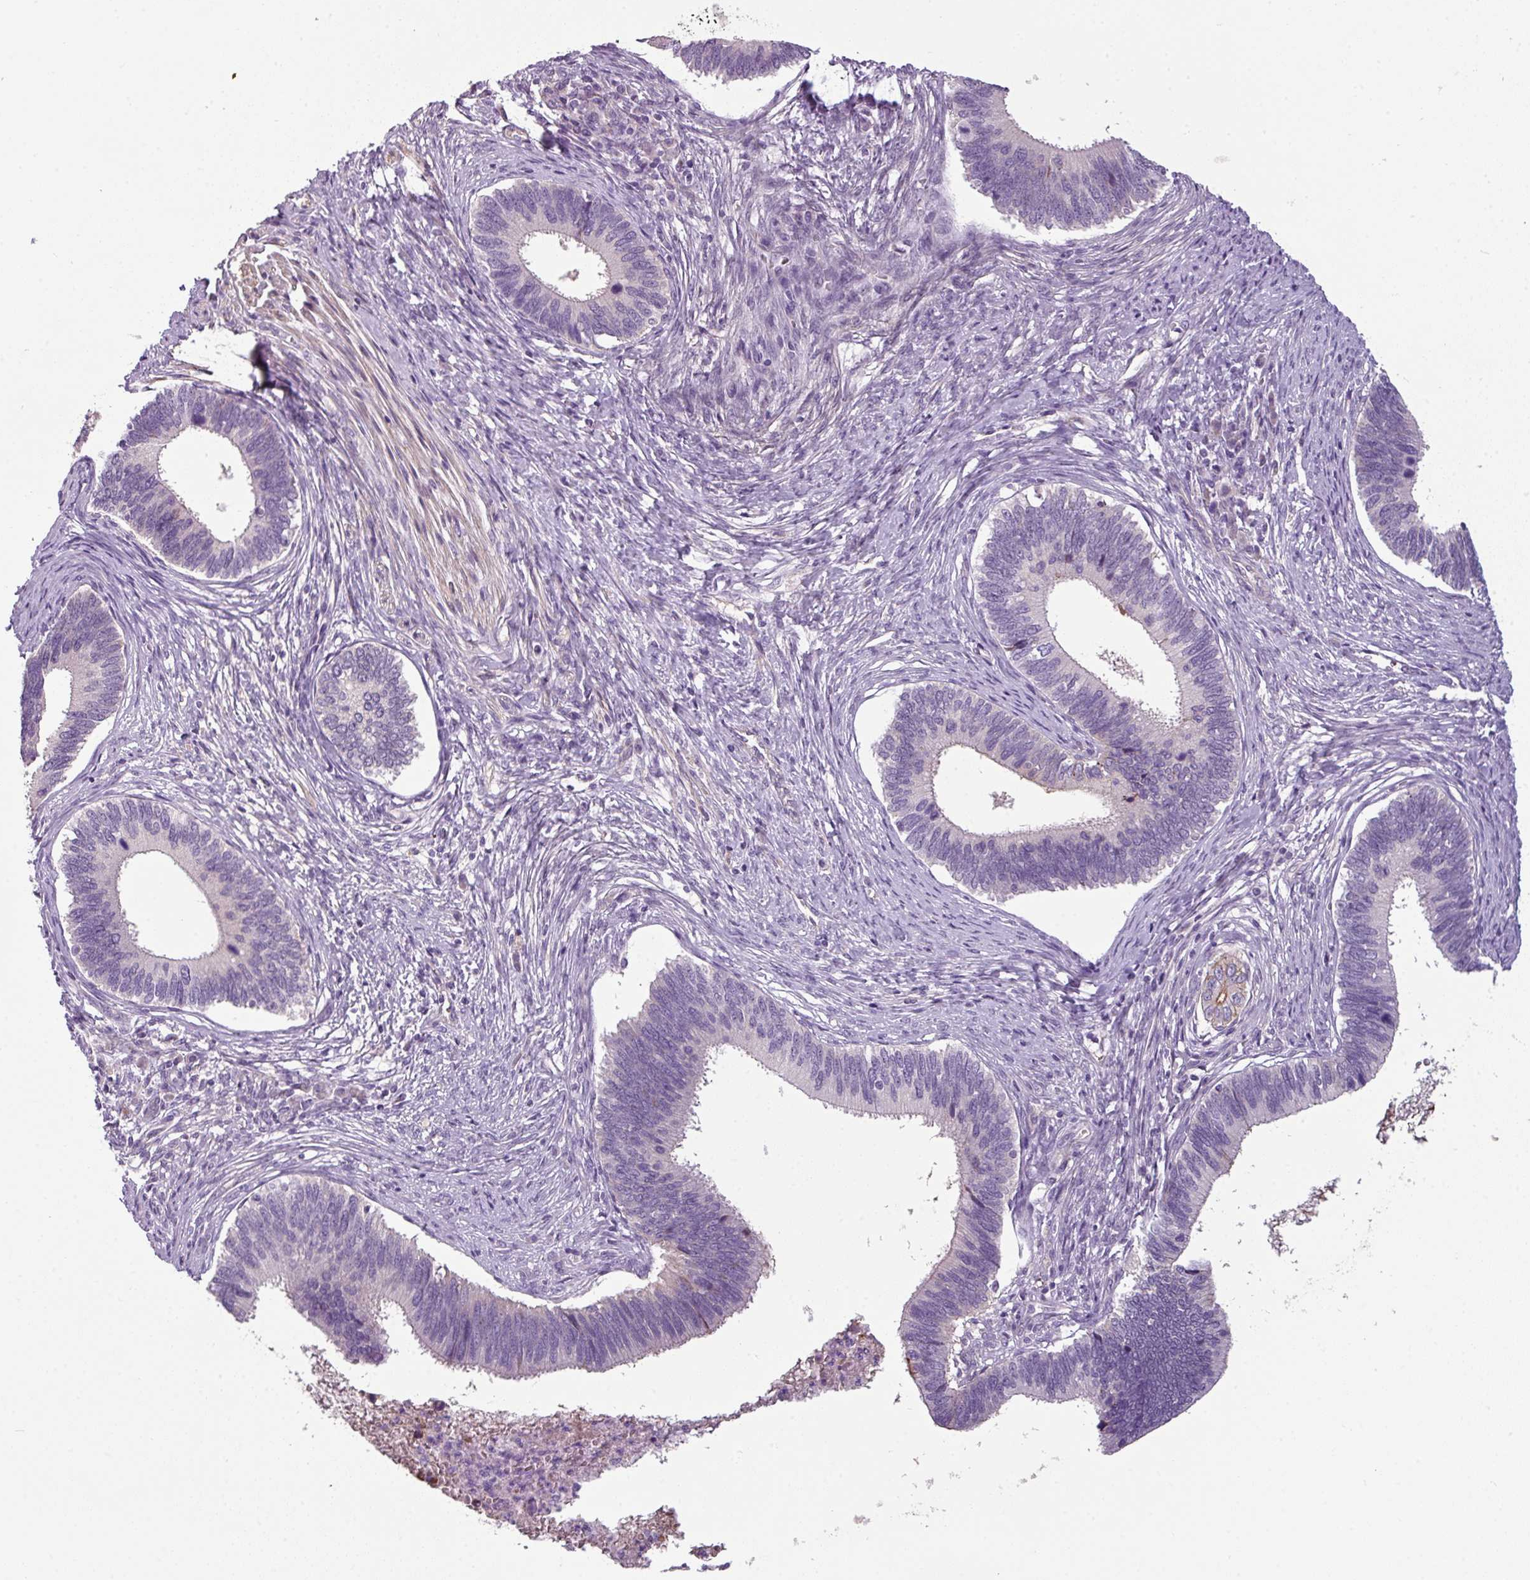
{"staining": {"intensity": "negative", "quantity": "none", "location": "none"}, "tissue": "cervical cancer", "cell_type": "Tumor cells", "image_type": "cancer", "snomed": [{"axis": "morphology", "description": "Adenocarcinoma, NOS"}, {"axis": "topography", "description": "Cervix"}], "caption": "A photomicrograph of cervical cancer (adenocarcinoma) stained for a protein displays no brown staining in tumor cells.", "gene": "TMEM178B", "patient": {"sex": "female", "age": 42}}